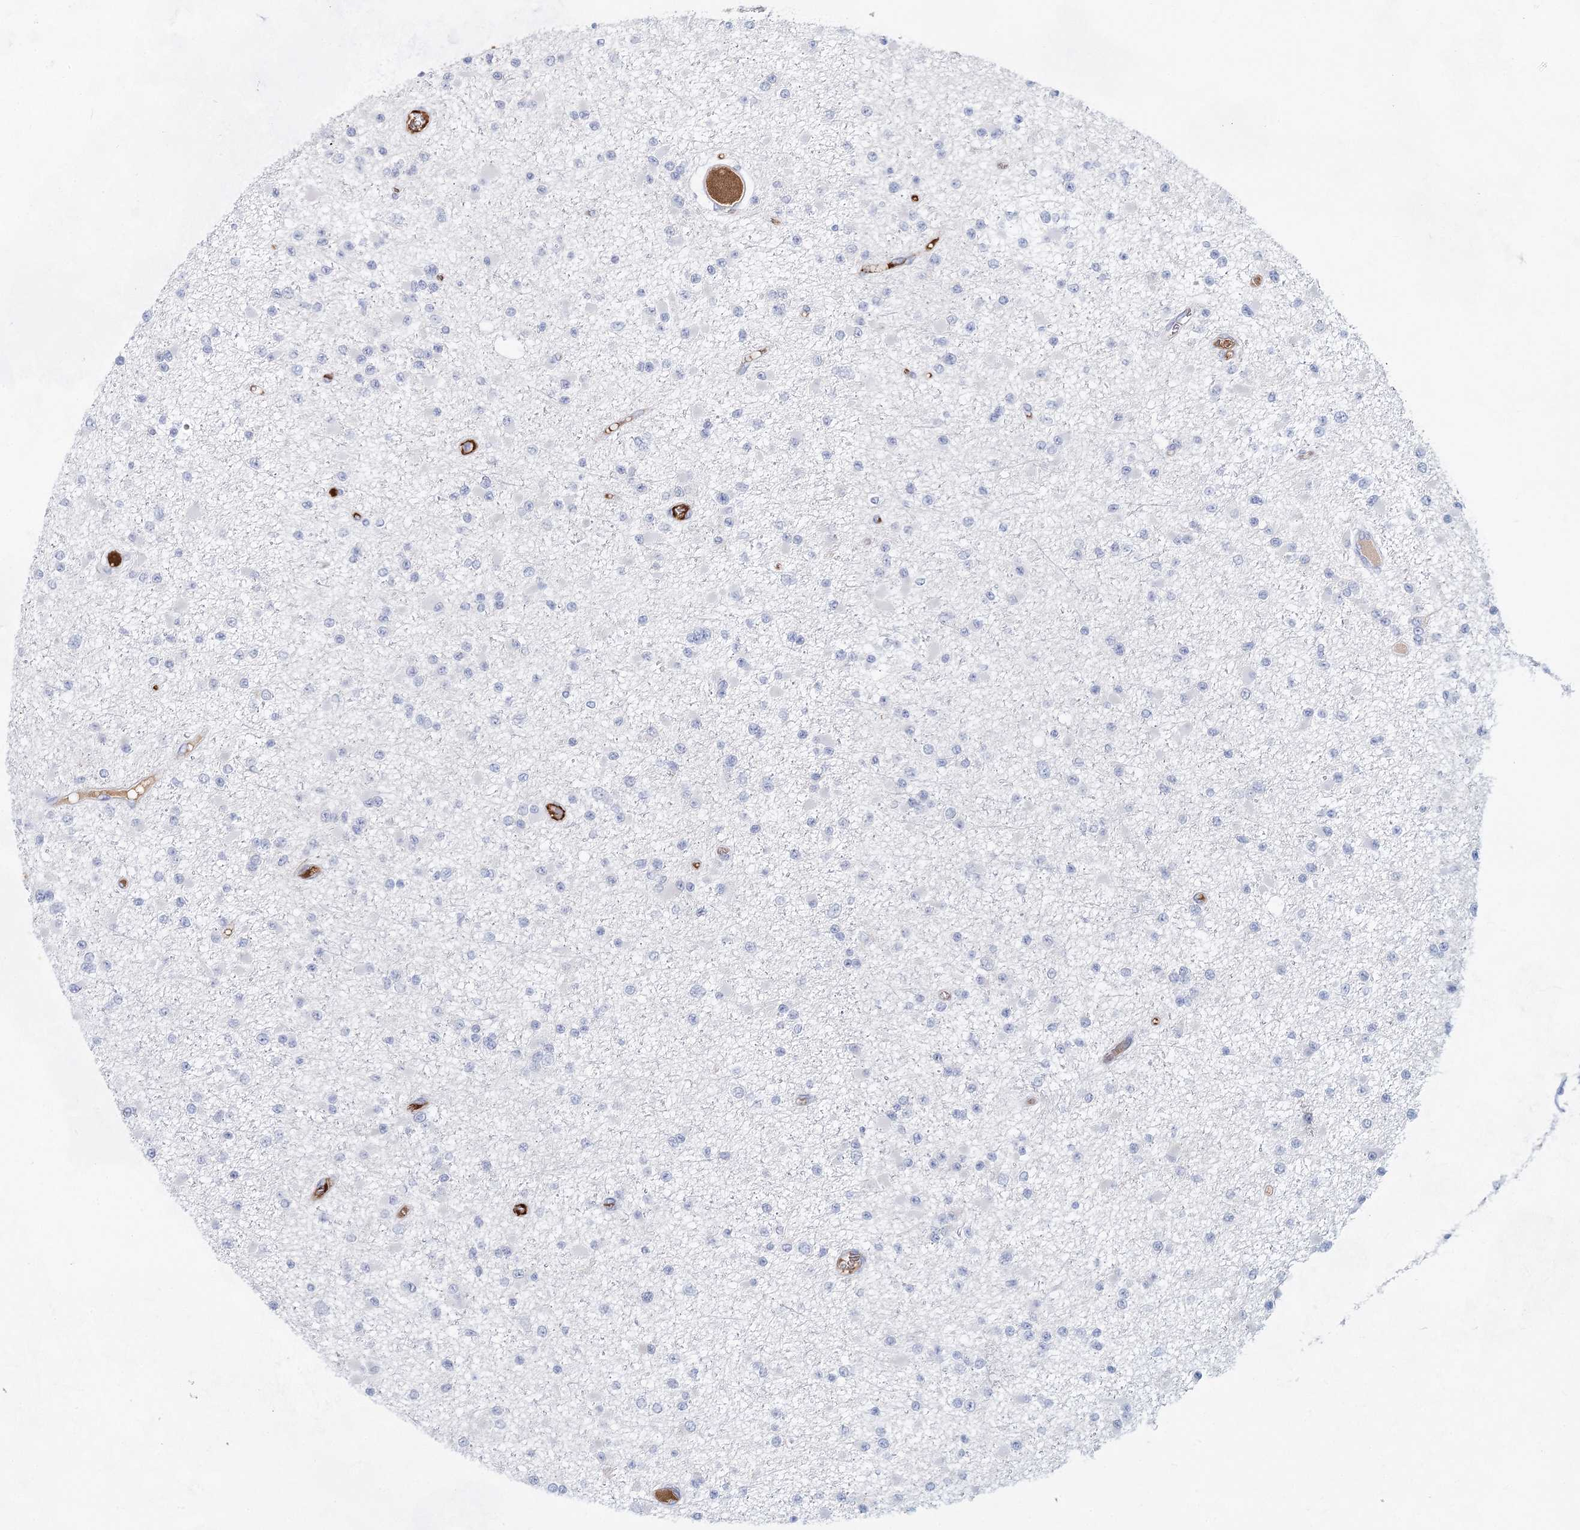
{"staining": {"intensity": "negative", "quantity": "none", "location": "none"}, "tissue": "glioma", "cell_type": "Tumor cells", "image_type": "cancer", "snomed": [{"axis": "morphology", "description": "Glioma, malignant, Low grade"}, {"axis": "topography", "description": "Brain"}], "caption": "This micrograph is of glioma stained with IHC to label a protein in brown with the nuclei are counter-stained blue. There is no staining in tumor cells.", "gene": "TASOR2", "patient": {"sex": "female", "age": 22}}